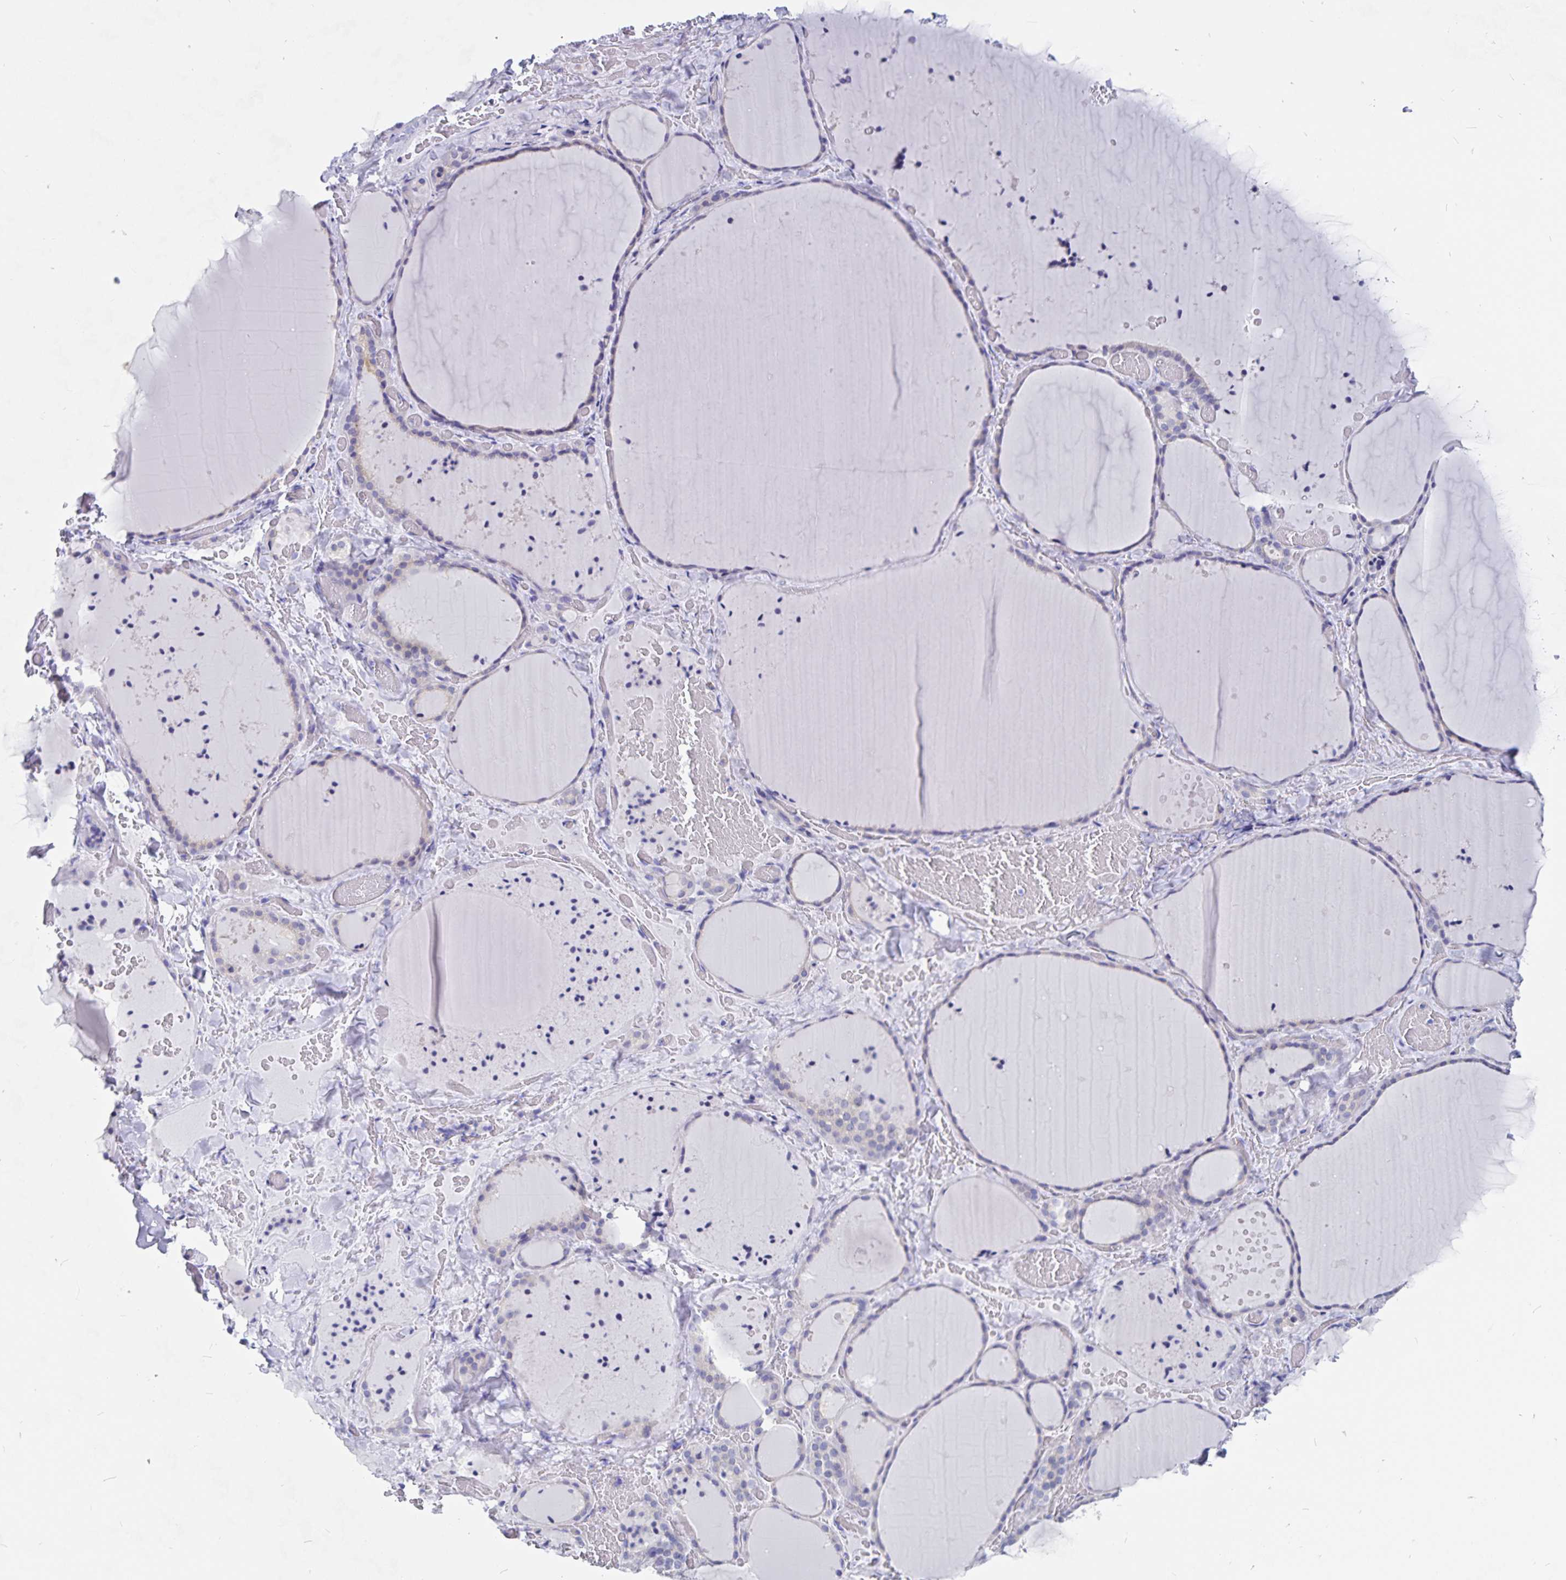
{"staining": {"intensity": "negative", "quantity": "none", "location": "none"}, "tissue": "thyroid gland", "cell_type": "Glandular cells", "image_type": "normal", "snomed": [{"axis": "morphology", "description": "Normal tissue, NOS"}, {"axis": "topography", "description": "Thyroid gland"}], "caption": "Glandular cells are negative for protein expression in normal human thyroid gland. Brightfield microscopy of immunohistochemistry stained with DAB (3,3'-diaminobenzidine) (brown) and hematoxylin (blue), captured at high magnification.", "gene": "SNTN", "patient": {"sex": "female", "age": 36}}